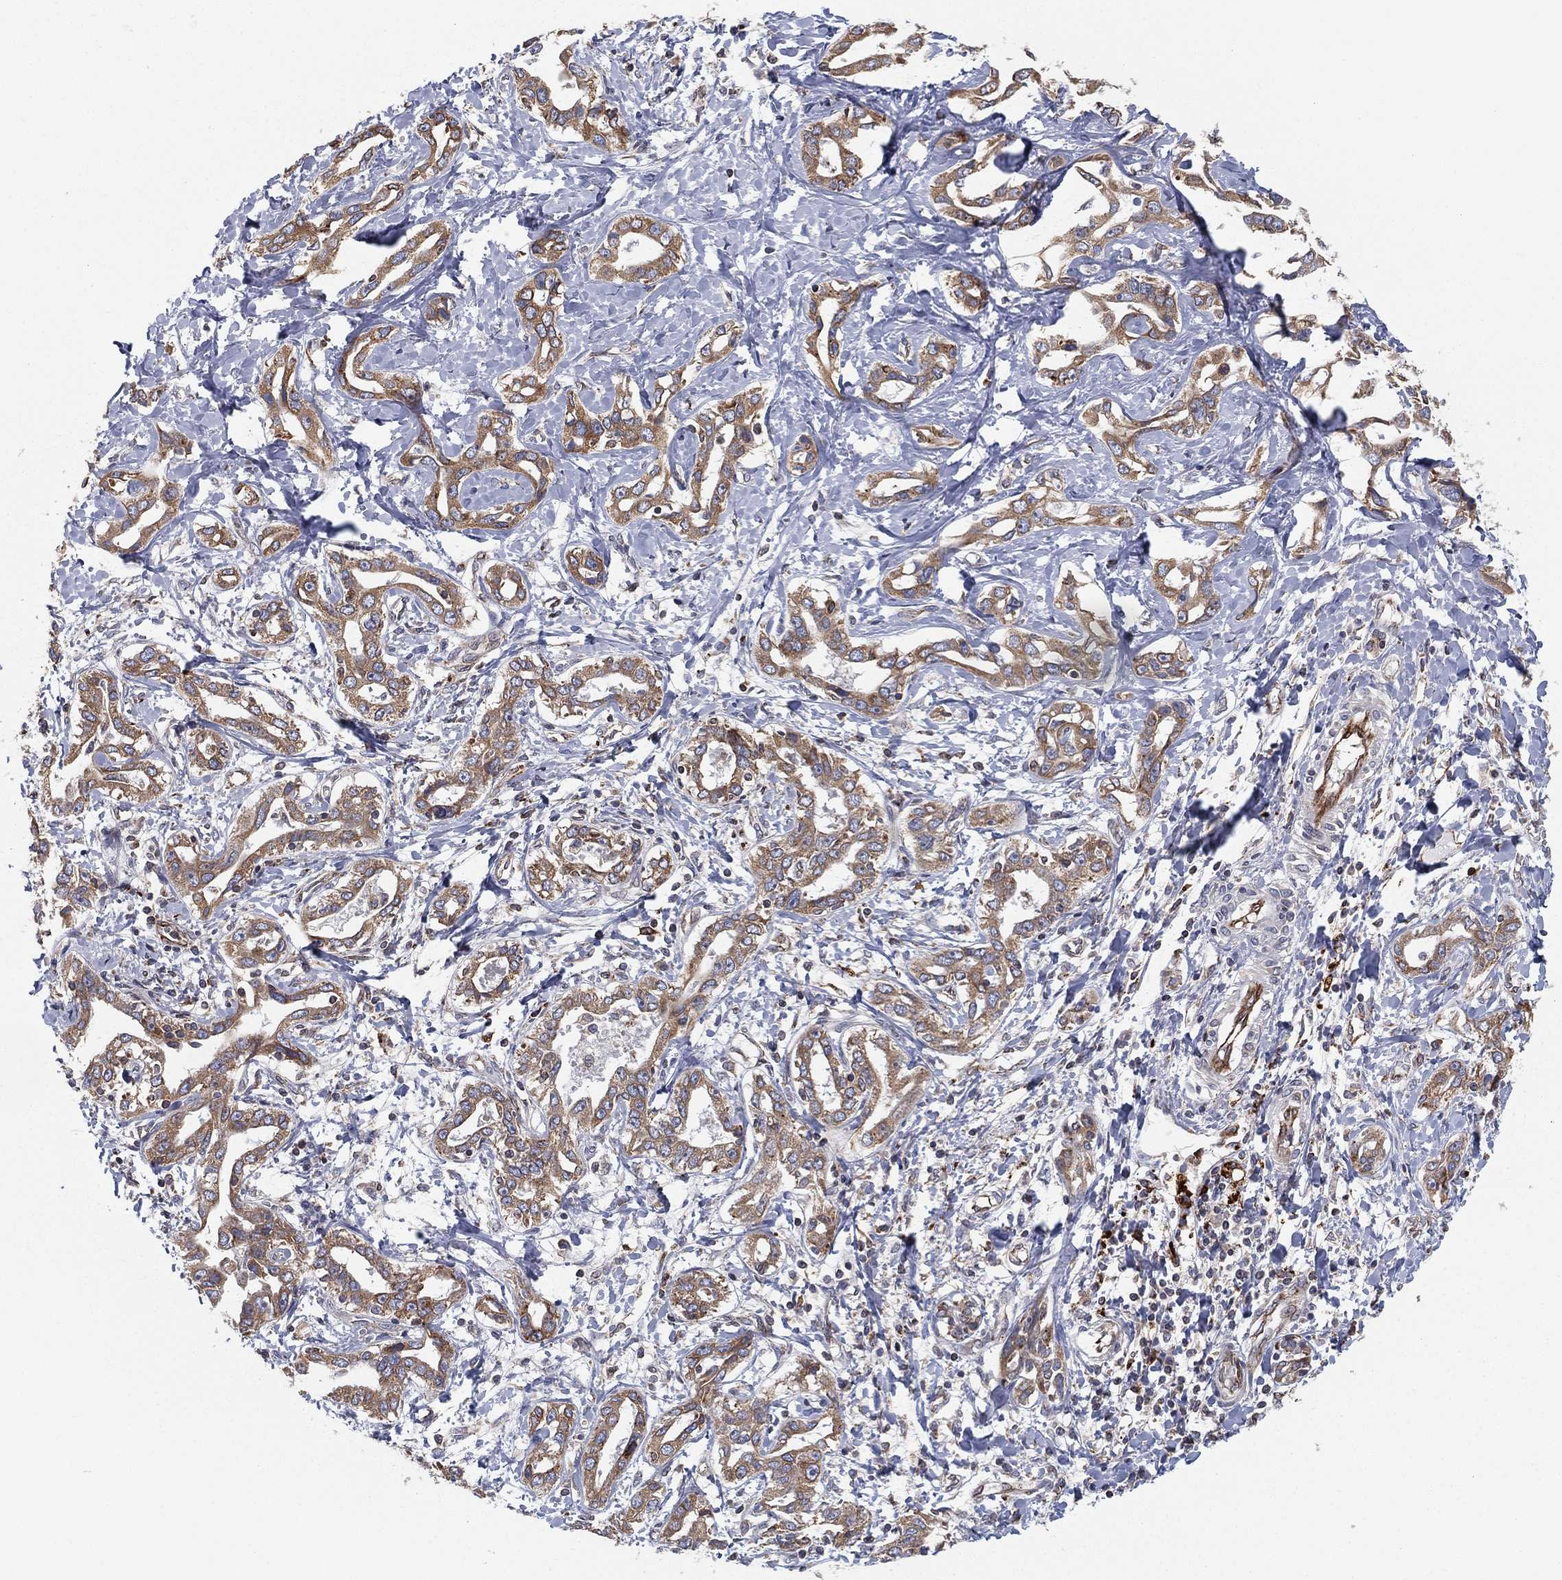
{"staining": {"intensity": "weak", "quantity": ">75%", "location": "cytoplasmic/membranous"}, "tissue": "liver cancer", "cell_type": "Tumor cells", "image_type": "cancer", "snomed": [{"axis": "morphology", "description": "Cholangiocarcinoma"}, {"axis": "topography", "description": "Liver"}], "caption": "There is low levels of weak cytoplasmic/membranous staining in tumor cells of liver cancer, as demonstrated by immunohistochemical staining (brown color).", "gene": "CYB5B", "patient": {"sex": "male", "age": 59}}